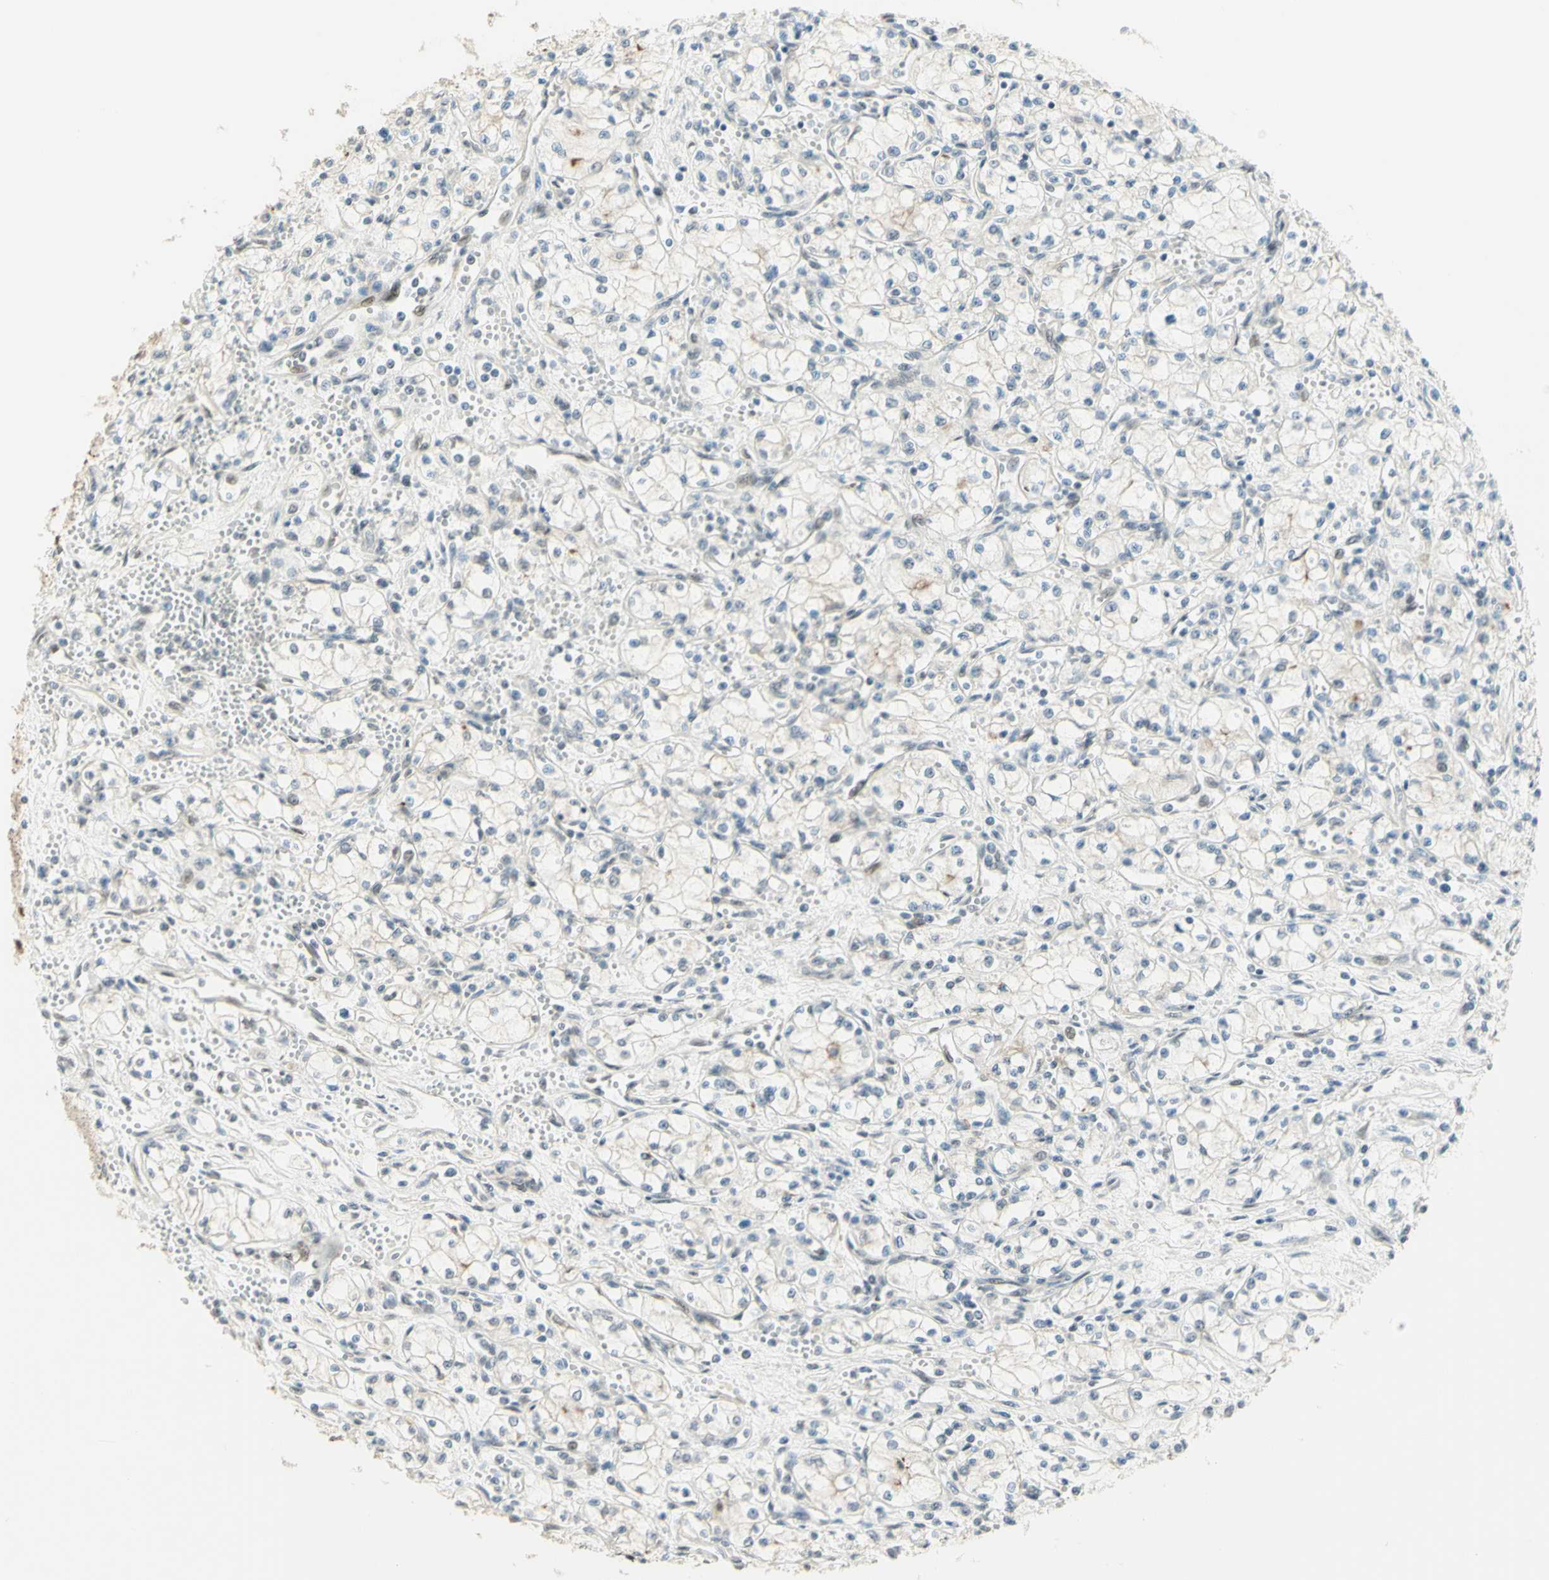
{"staining": {"intensity": "negative", "quantity": "none", "location": "none"}, "tissue": "renal cancer", "cell_type": "Tumor cells", "image_type": "cancer", "snomed": [{"axis": "morphology", "description": "Normal tissue, NOS"}, {"axis": "morphology", "description": "Adenocarcinoma, NOS"}, {"axis": "topography", "description": "Kidney"}], "caption": "IHC histopathology image of neoplastic tissue: adenocarcinoma (renal) stained with DAB (3,3'-diaminobenzidine) exhibits no significant protein positivity in tumor cells.", "gene": "DDX1", "patient": {"sex": "male", "age": 59}}